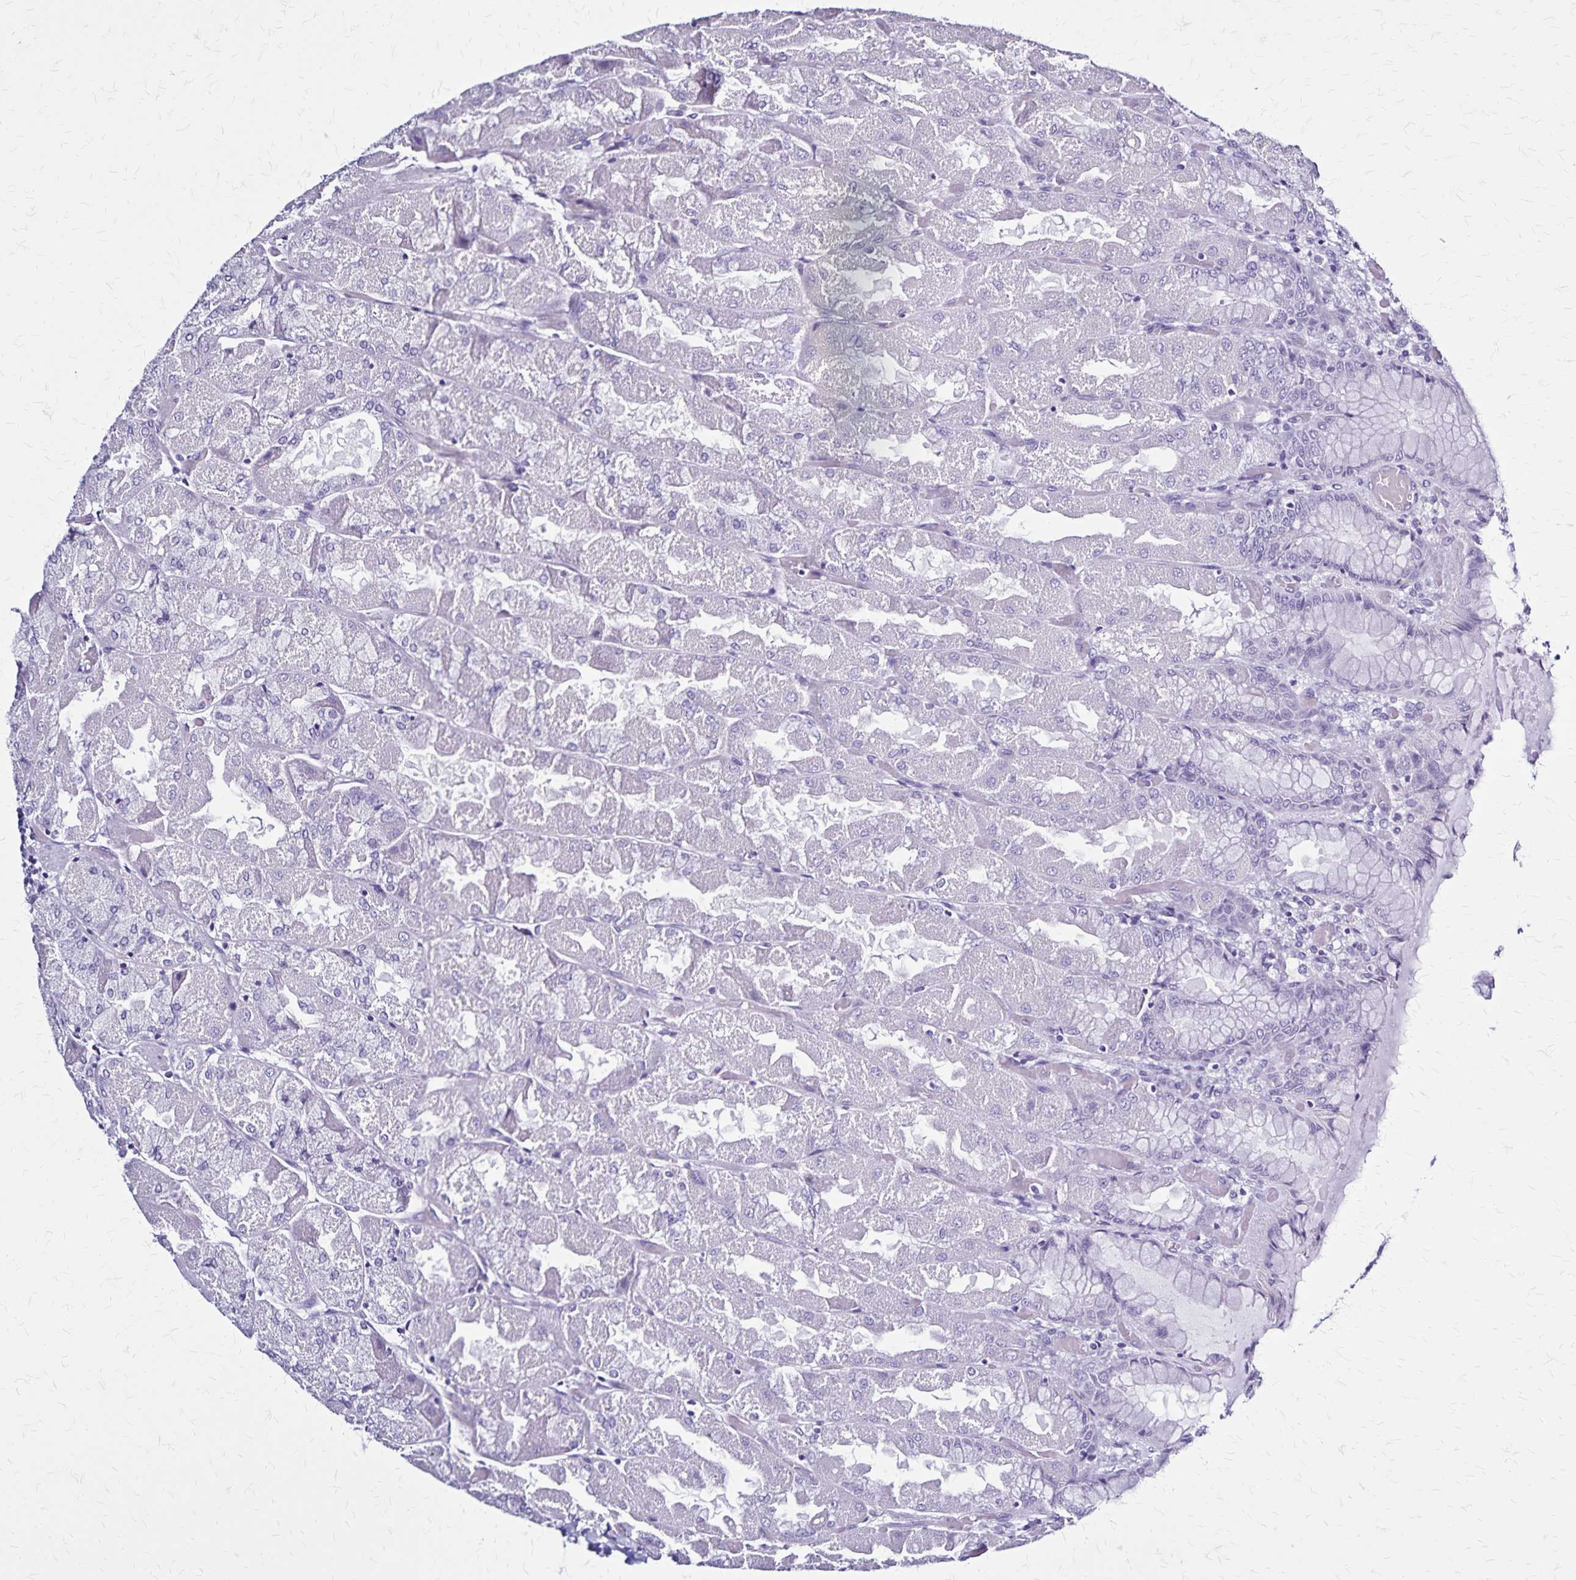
{"staining": {"intensity": "negative", "quantity": "none", "location": "none"}, "tissue": "stomach", "cell_type": "Glandular cells", "image_type": "normal", "snomed": [{"axis": "morphology", "description": "Normal tissue, NOS"}, {"axis": "topography", "description": "Stomach"}], "caption": "DAB immunohistochemical staining of normal human stomach displays no significant positivity in glandular cells.", "gene": "PLXNA4", "patient": {"sex": "female", "age": 61}}